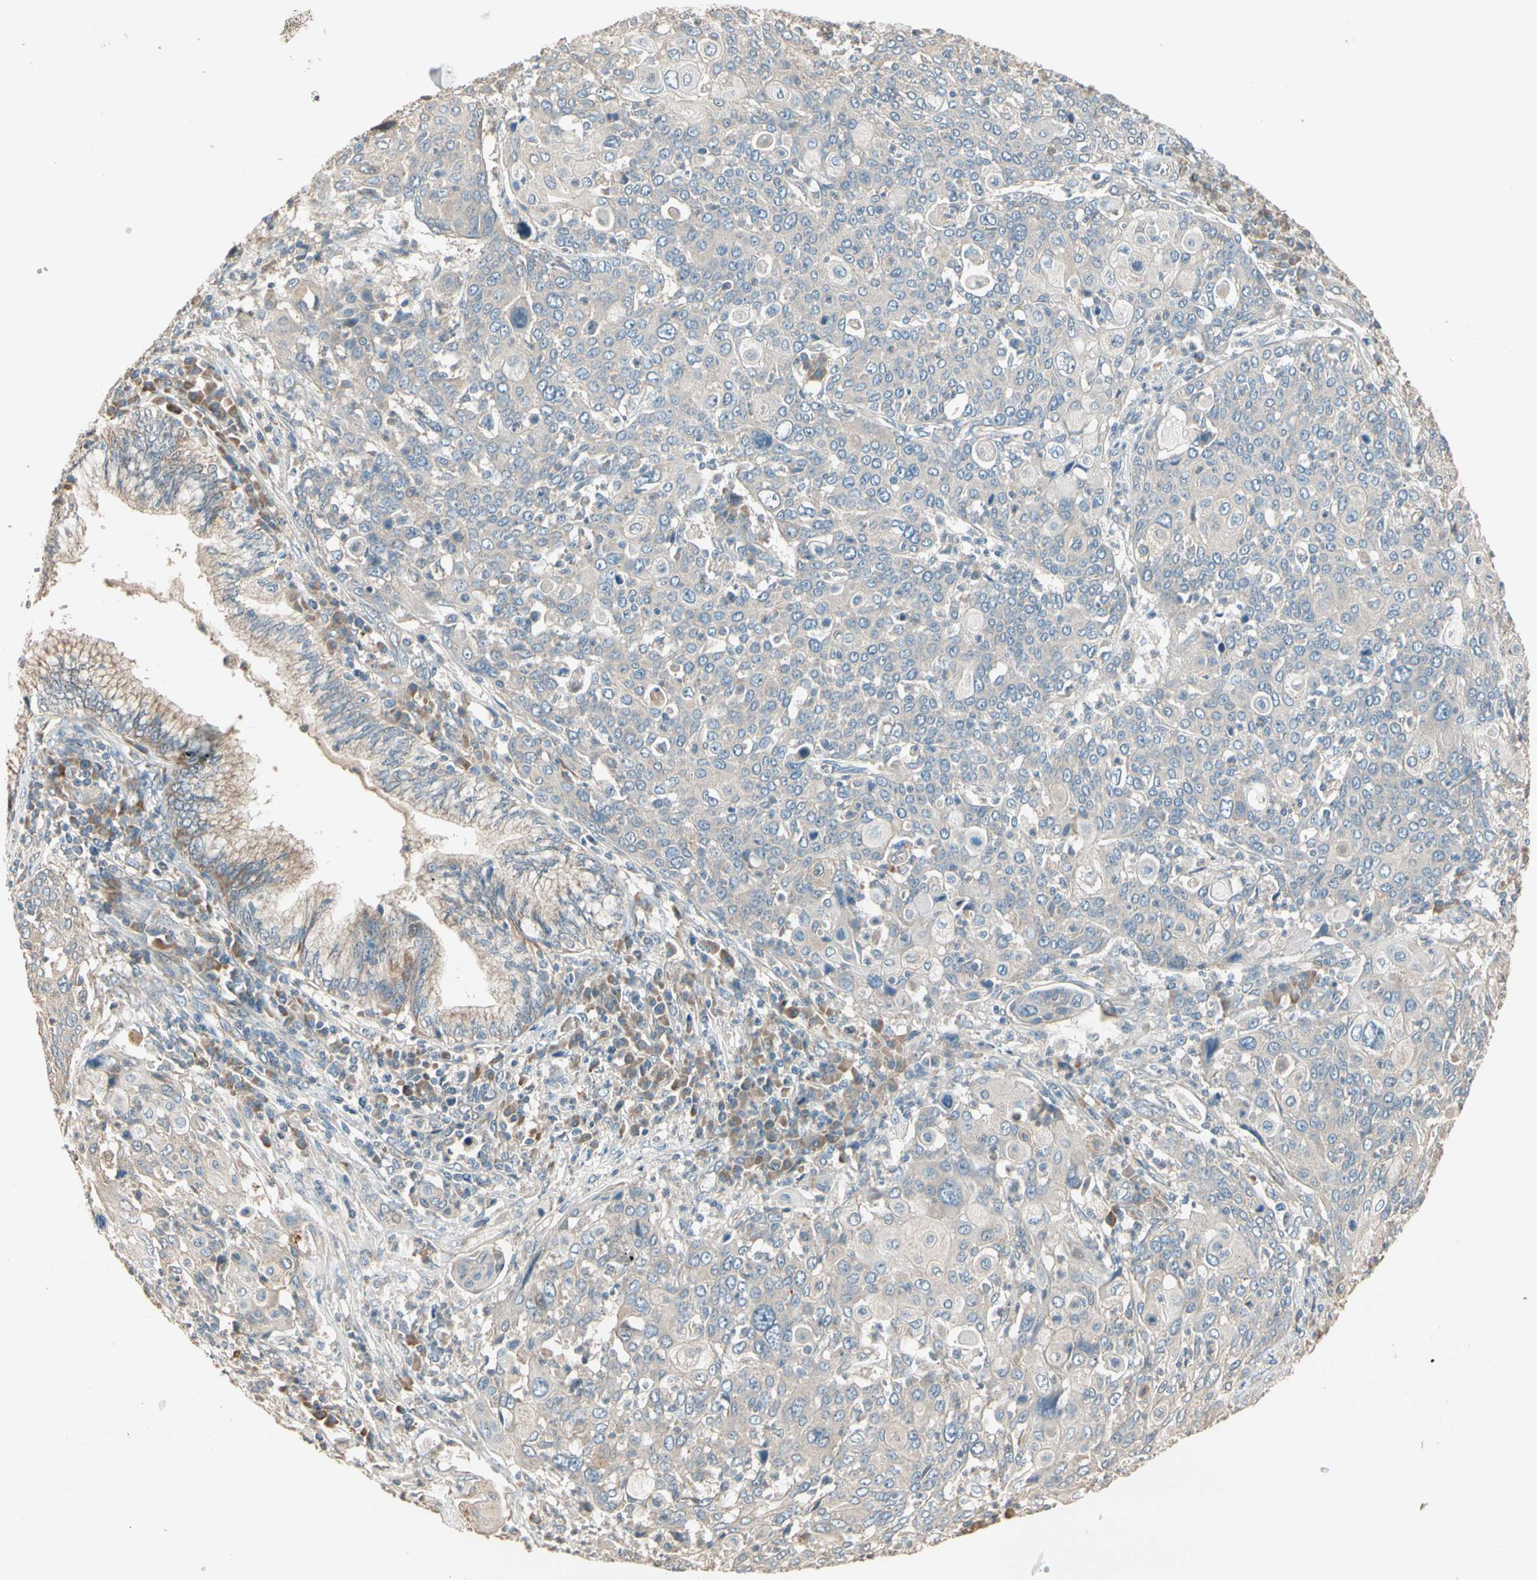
{"staining": {"intensity": "weak", "quantity": ">75%", "location": "cytoplasmic/membranous"}, "tissue": "cervical cancer", "cell_type": "Tumor cells", "image_type": "cancer", "snomed": [{"axis": "morphology", "description": "Squamous cell carcinoma, NOS"}, {"axis": "topography", "description": "Cervix"}], "caption": "Immunohistochemical staining of cervical squamous cell carcinoma shows low levels of weak cytoplasmic/membranous staining in about >75% of tumor cells. The staining is performed using DAB brown chromogen to label protein expression. The nuclei are counter-stained blue using hematoxylin.", "gene": "TNFRSF21", "patient": {"sex": "female", "age": 40}}